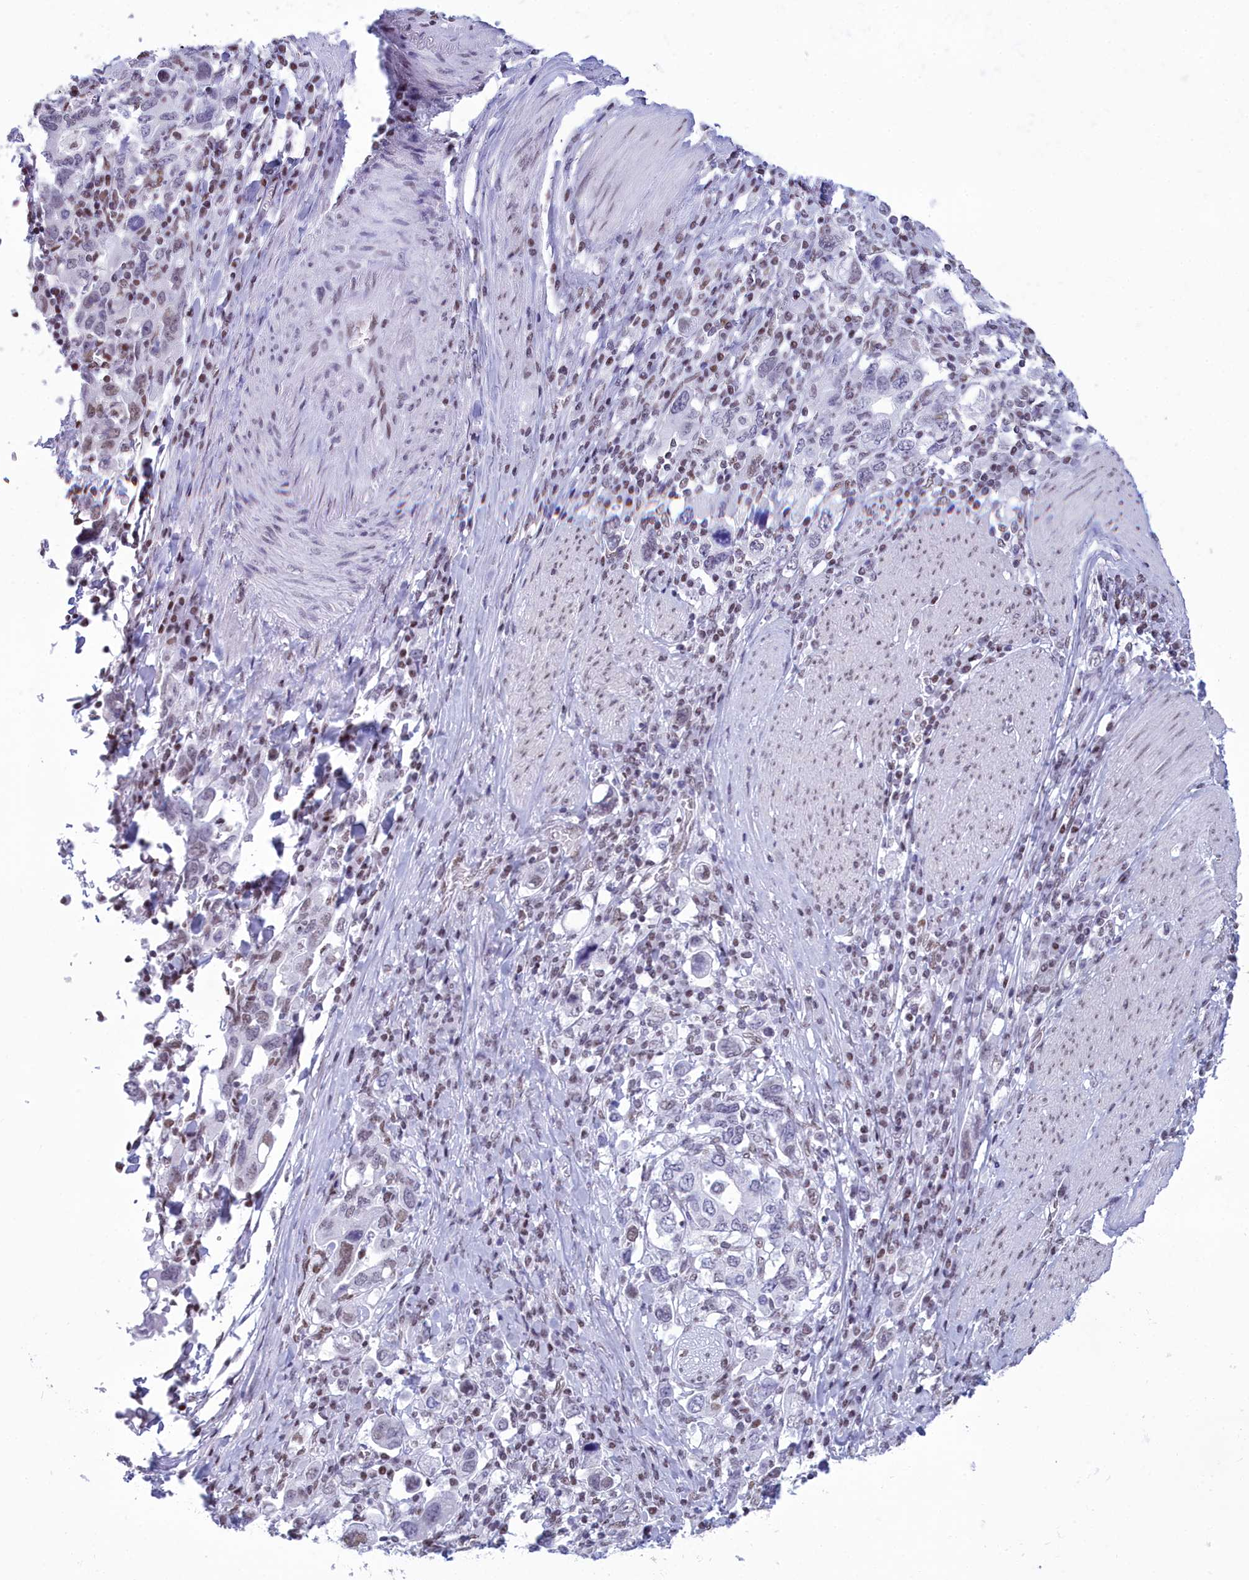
{"staining": {"intensity": "negative", "quantity": "none", "location": "none"}, "tissue": "stomach cancer", "cell_type": "Tumor cells", "image_type": "cancer", "snomed": [{"axis": "morphology", "description": "Adenocarcinoma, NOS"}, {"axis": "topography", "description": "Stomach, upper"}, {"axis": "topography", "description": "Stomach"}], "caption": "High power microscopy histopathology image of an immunohistochemistry image of adenocarcinoma (stomach), revealing no significant positivity in tumor cells.", "gene": "CDC26", "patient": {"sex": "male", "age": 62}}